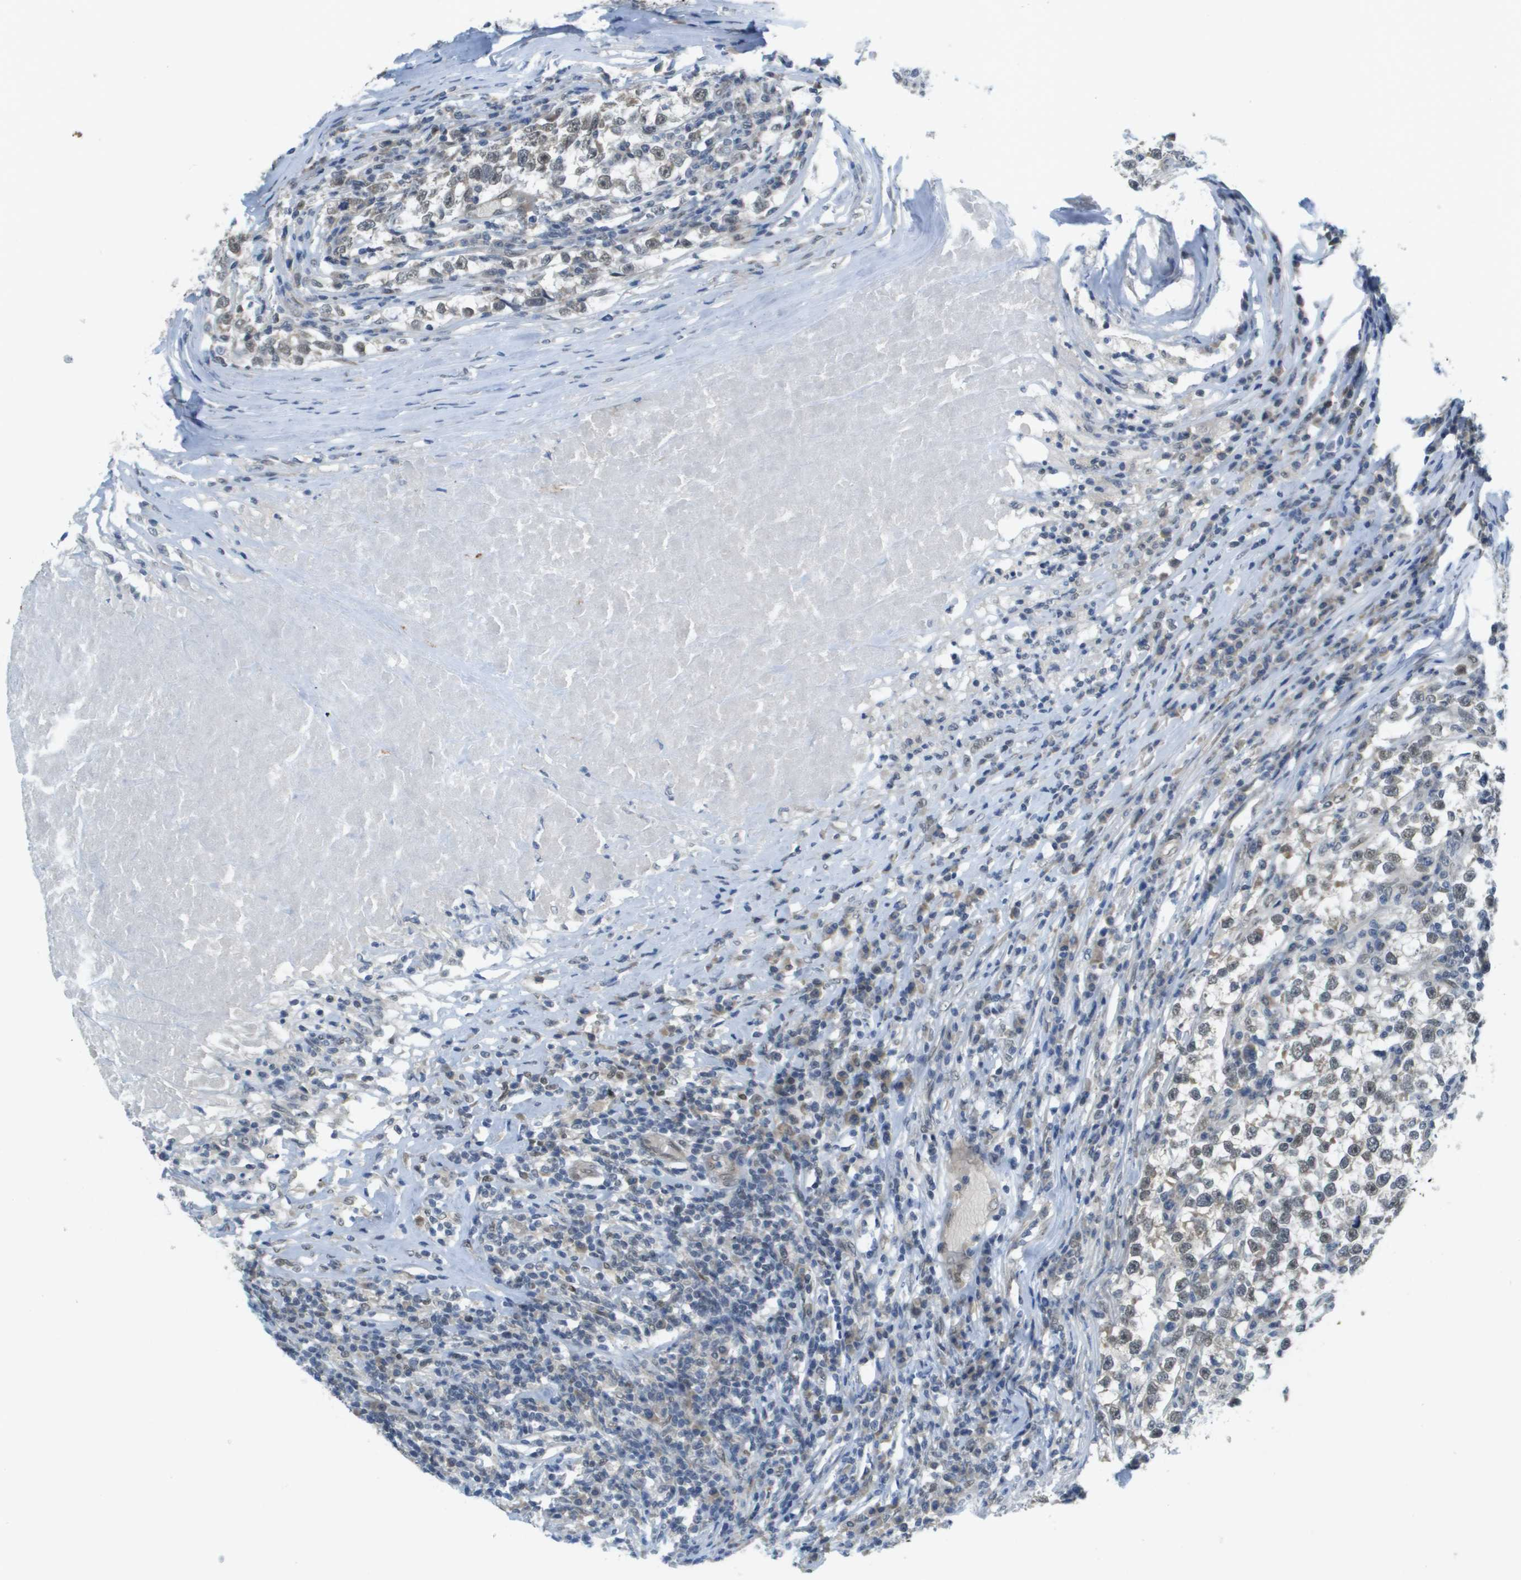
{"staining": {"intensity": "moderate", "quantity": ">75%", "location": "nuclear"}, "tissue": "testis cancer", "cell_type": "Tumor cells", "image_type": "cancer", "snomed": [{"axis": "morphology", "description": "Normal tissue, NOS"}, {"axis": "morphology", "description": "Seminoma, NOS"}, {"axis": "topography", "description": "Testis"}], "caption": "Brown immunohistochemical staining in seminoma (testis) displays moderate nuclear positivity in approximately >75% of tumor cells.", "gene": "ARID1B", "patient": {"sex": "male", "age": 43}}